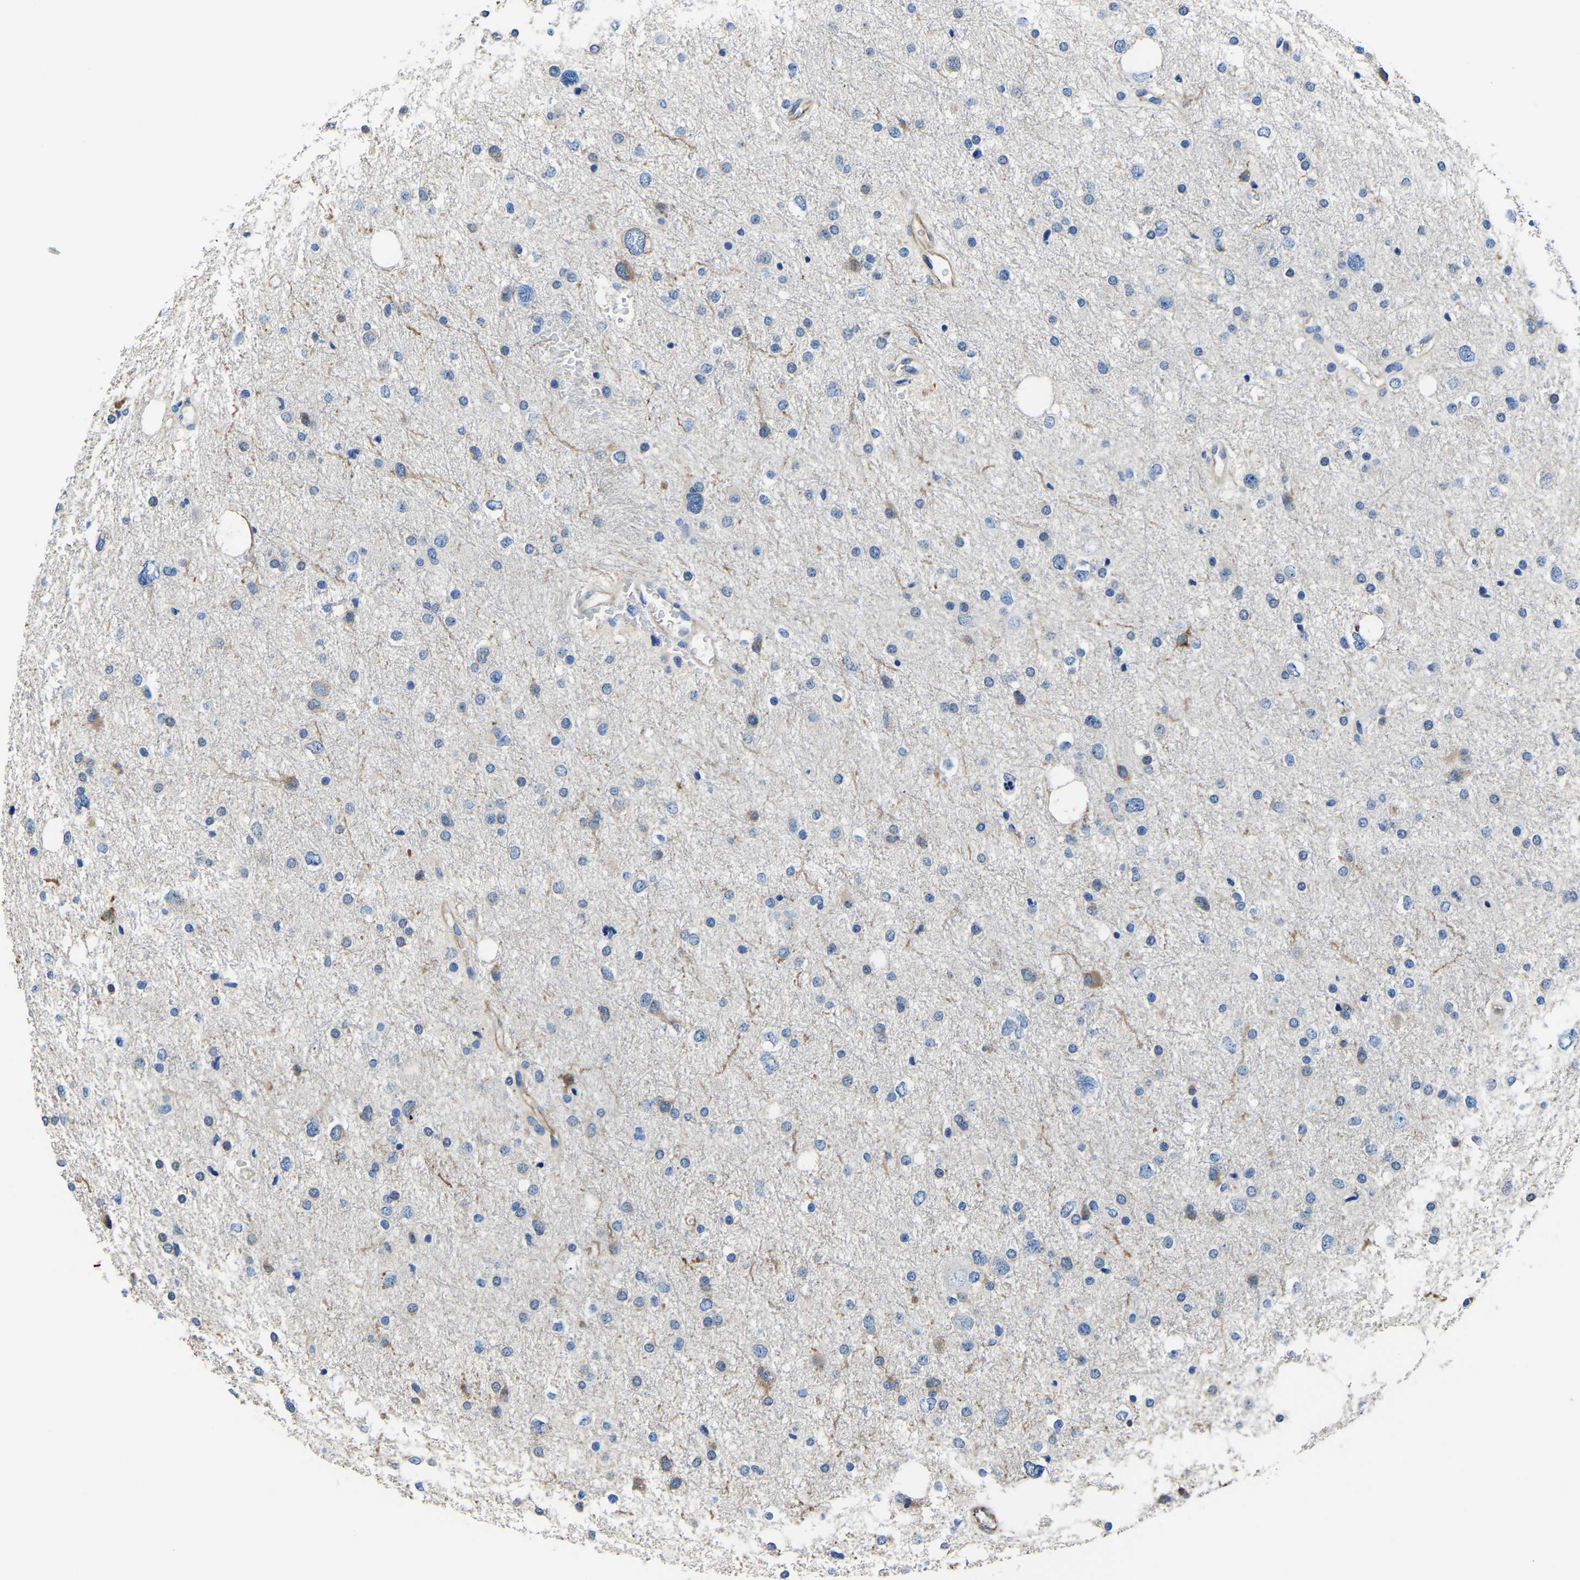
{"staining": {"intensity": "negative", "quantity": "none", "location": "none"}, "tissue": "glioma", "cell_type": "Tumor cells", "image_type": "cancer", "snomed": [{"axis": "morphology", "description": "Glioma, malignant, Low grade"}, {"axis": "topography", "description": "Brain"}], "caption": "This is a histopathology image of immunohistochemistry staining of glioma, which shows no expression in tumor cells. (Immunohistochemistry (ihc), brightfield microscopy, high magnification).", "gene": "MS4A3", "patient": {"sex": "female", "age": 37}}